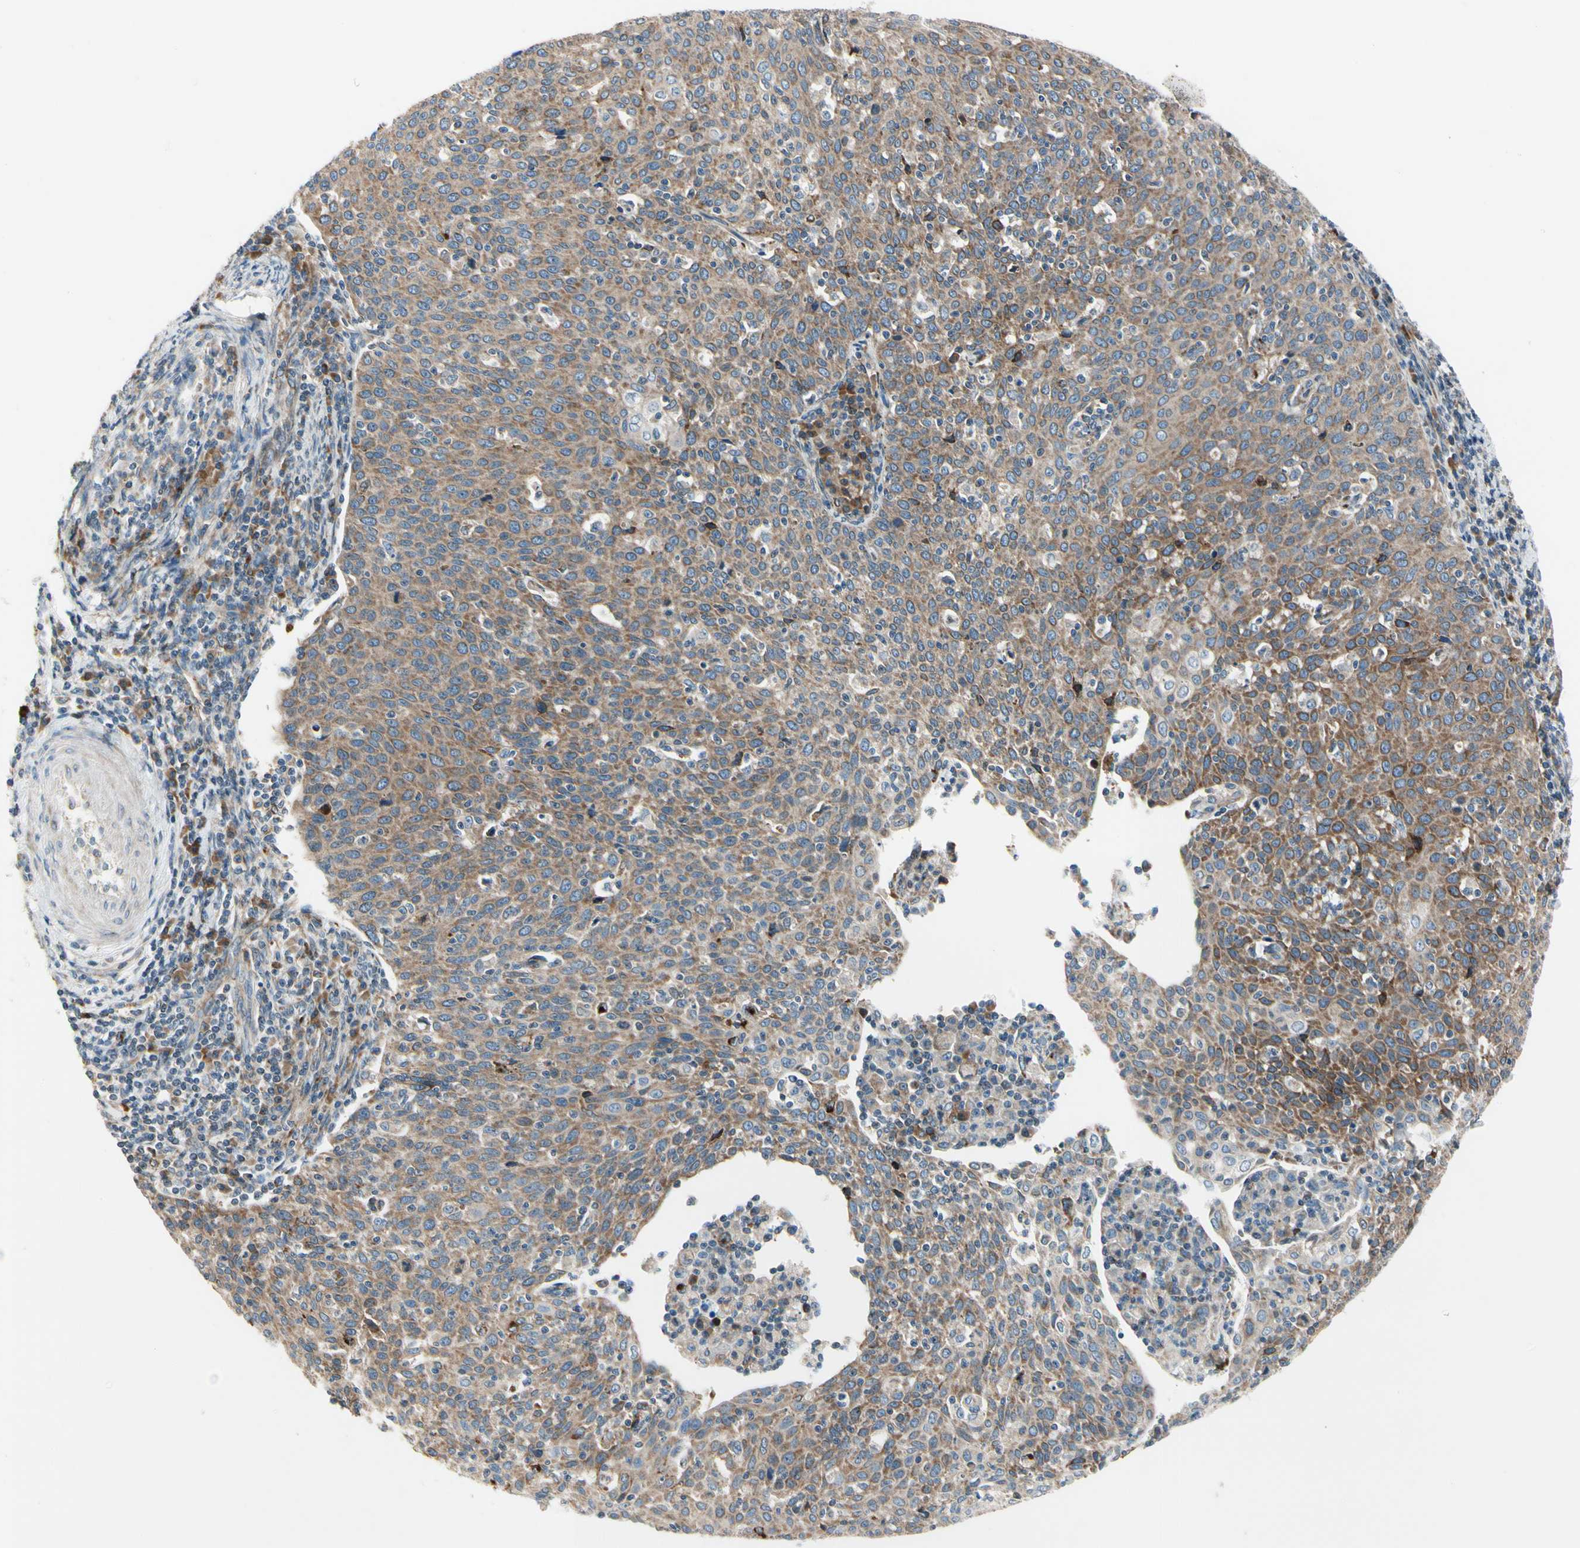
{"staining": {"intensity": "moderate", "quantity": ">75%", "location": "cytoplasmic/membranous"}, "tissue": "cervical cancer", "cell_type": "Tumor cells", "image_type": "cancer", "snomed": [{"axis": "morphology", "description": "Squamous cell carcinoma, NOS"}, {"axis": "topography", "description": "Cervix"}], "caption": "Immunohistochemical staining of cervical cancer displays medium levels of moderate cytoplasmic/membranous protein staining in about >75% of tumor cells.", "gene": "MRPL9", "patient": {"sex": "female", "age": 38}}